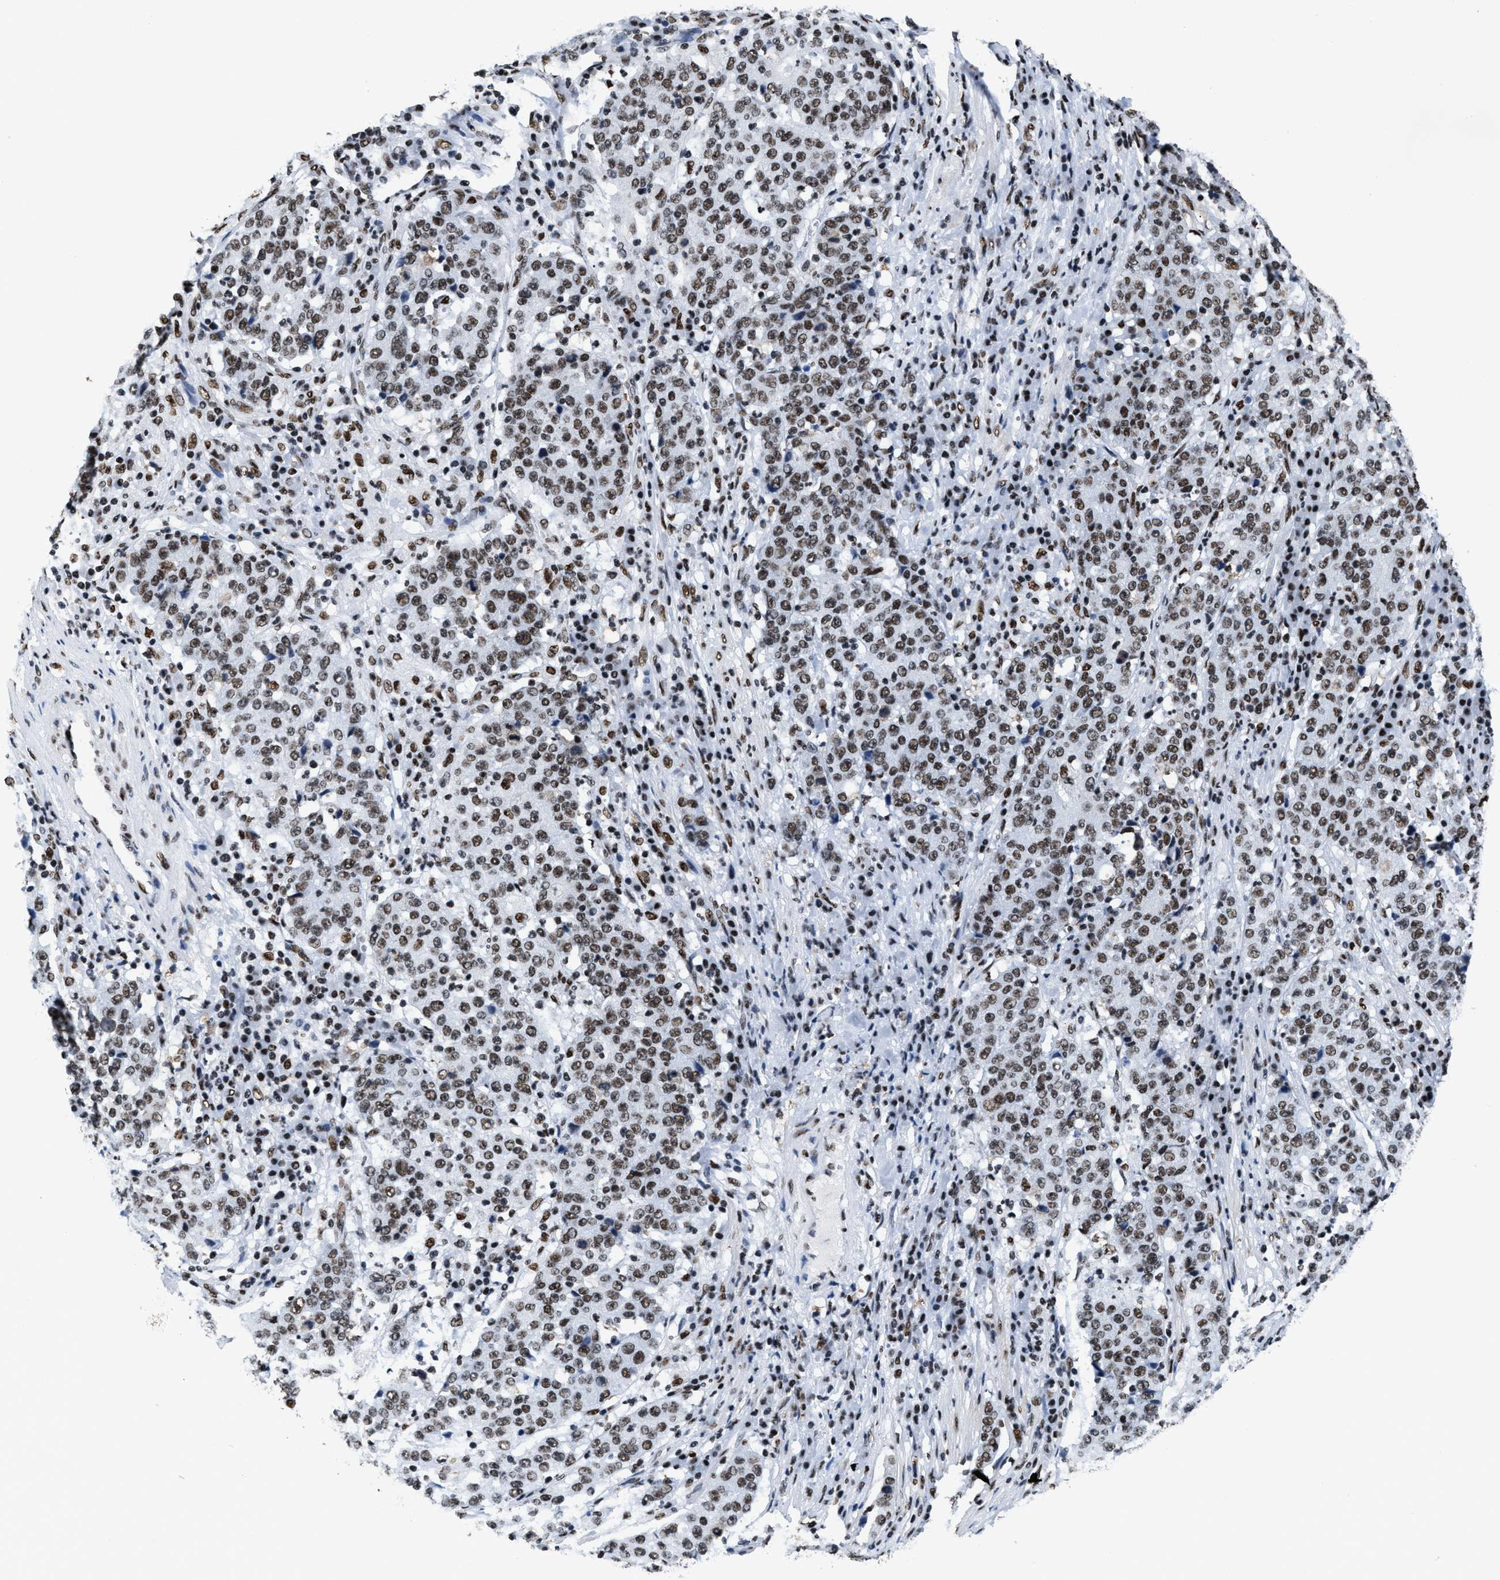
{"staining": {"intensity": "moderate", "quantity": ">75%", "location": "nuclear"}, "tissue": "stomach cancer", "cell_type": "Tumor cells", "image_type": "cancer", "snomed": [{"axis": "morphology", "description": "Adenocarcinoma, NOS"}, {"axis": "topography", "description": "Stomach"}], "caption": "Immunohistochemistry (IHC) (DAB (3,3'-diaminobenzidine)) staining of human stomach cancer (adenocarcinoma) demonstrates moderate nuclear protein positivity in approximately >75% of tumor cells.", "gene": "SMARCC2", "patient": {"sex": "male", "age": 59}}